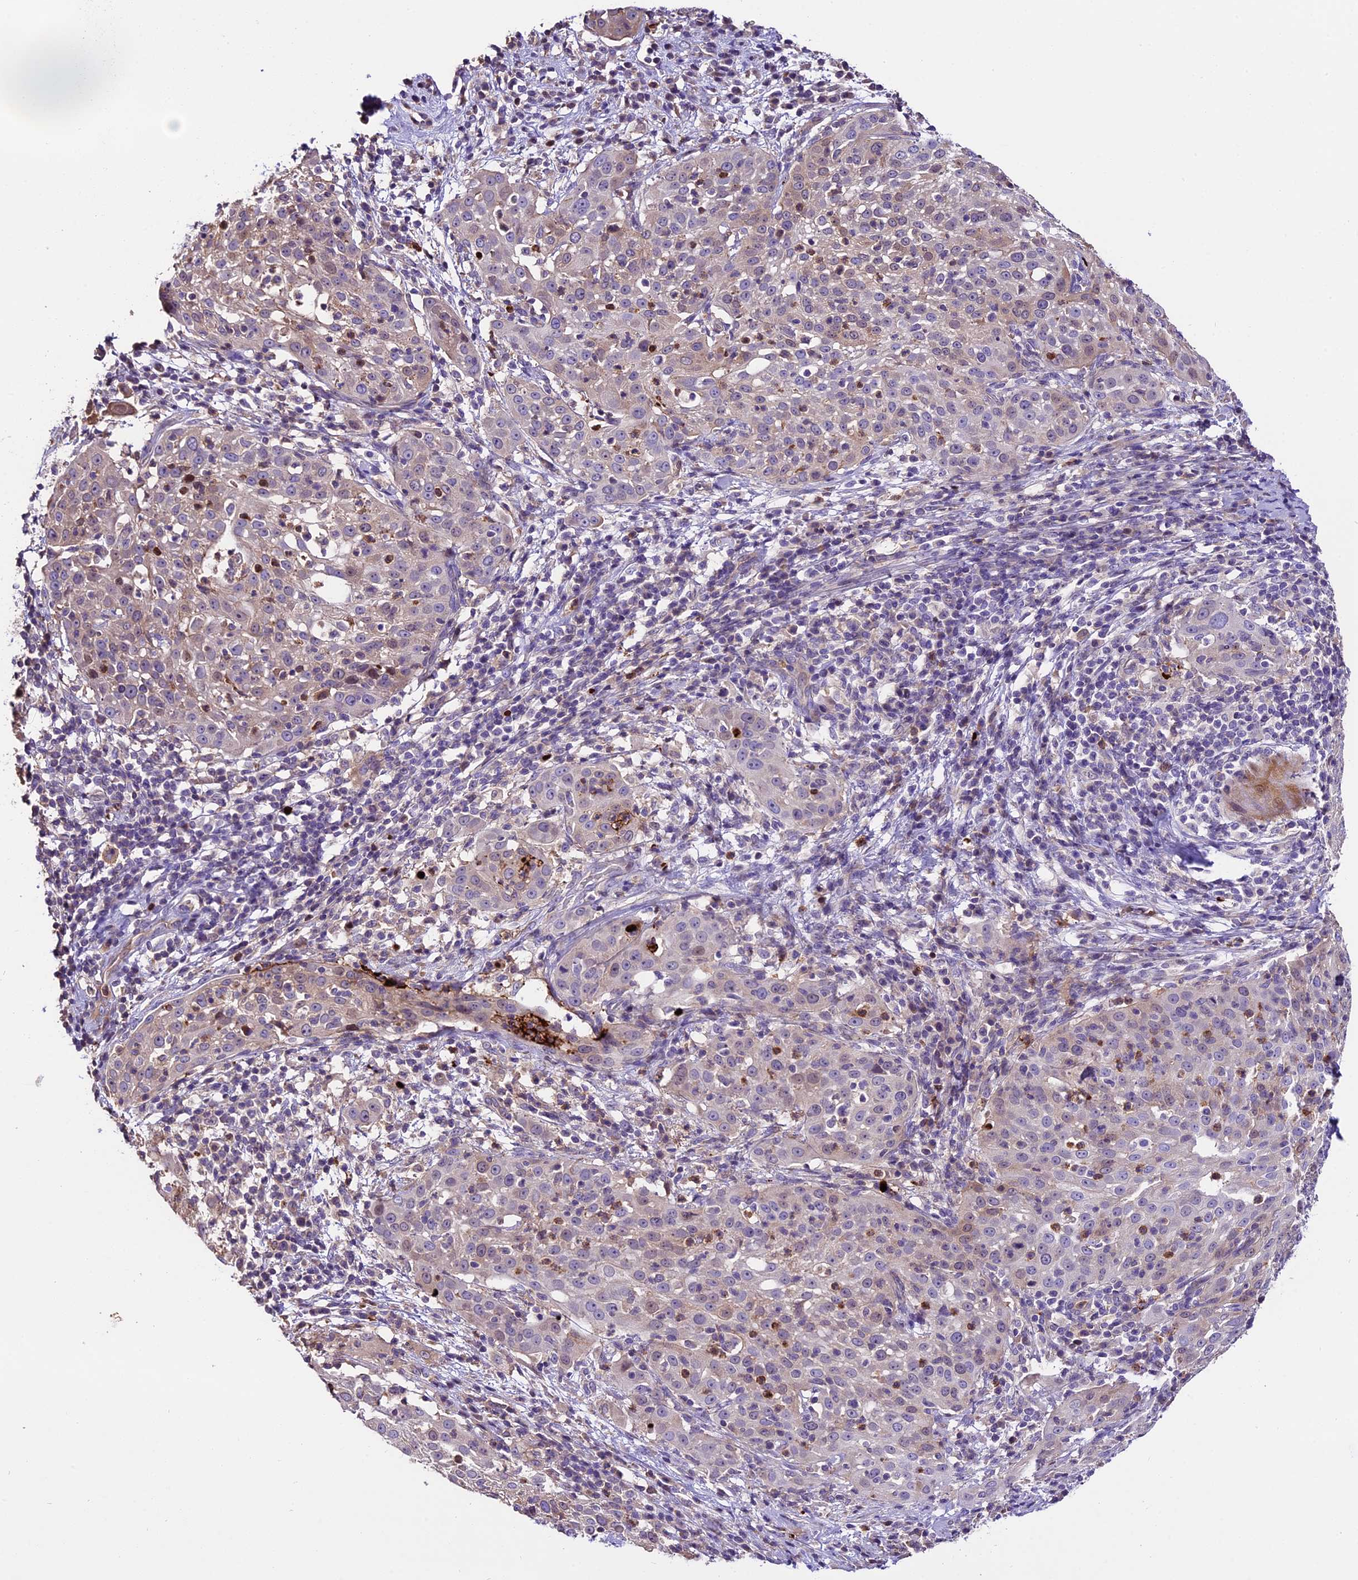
{"staining": {"intensity": "weak", "quantity": "<25%", "location": "cytoplasmic/membranous,nuclear"}, "tissue": "cervical cancer", "cell_type": "Tumor cells", "image_type": "cancer", "snomed": [{"axis": "morphology", "description": "Squamous cell carcinoma, NOS"}, {"axis": "topography", "description": "Cervix"}], "caption": "Immunohistochemistry (IHC) of squamous cell carcinoma (cervical) reveals no expression in tumor cells. The staining was performed using DAB (3,3'-diaminobenzidine) to visualize the protein expression in brown, while the nuclei were stained in blue with hematoxylin (Magnification: 20x).", "gene": "MAP3K7CL", "patient": {"sex": "female", "age": 57}}